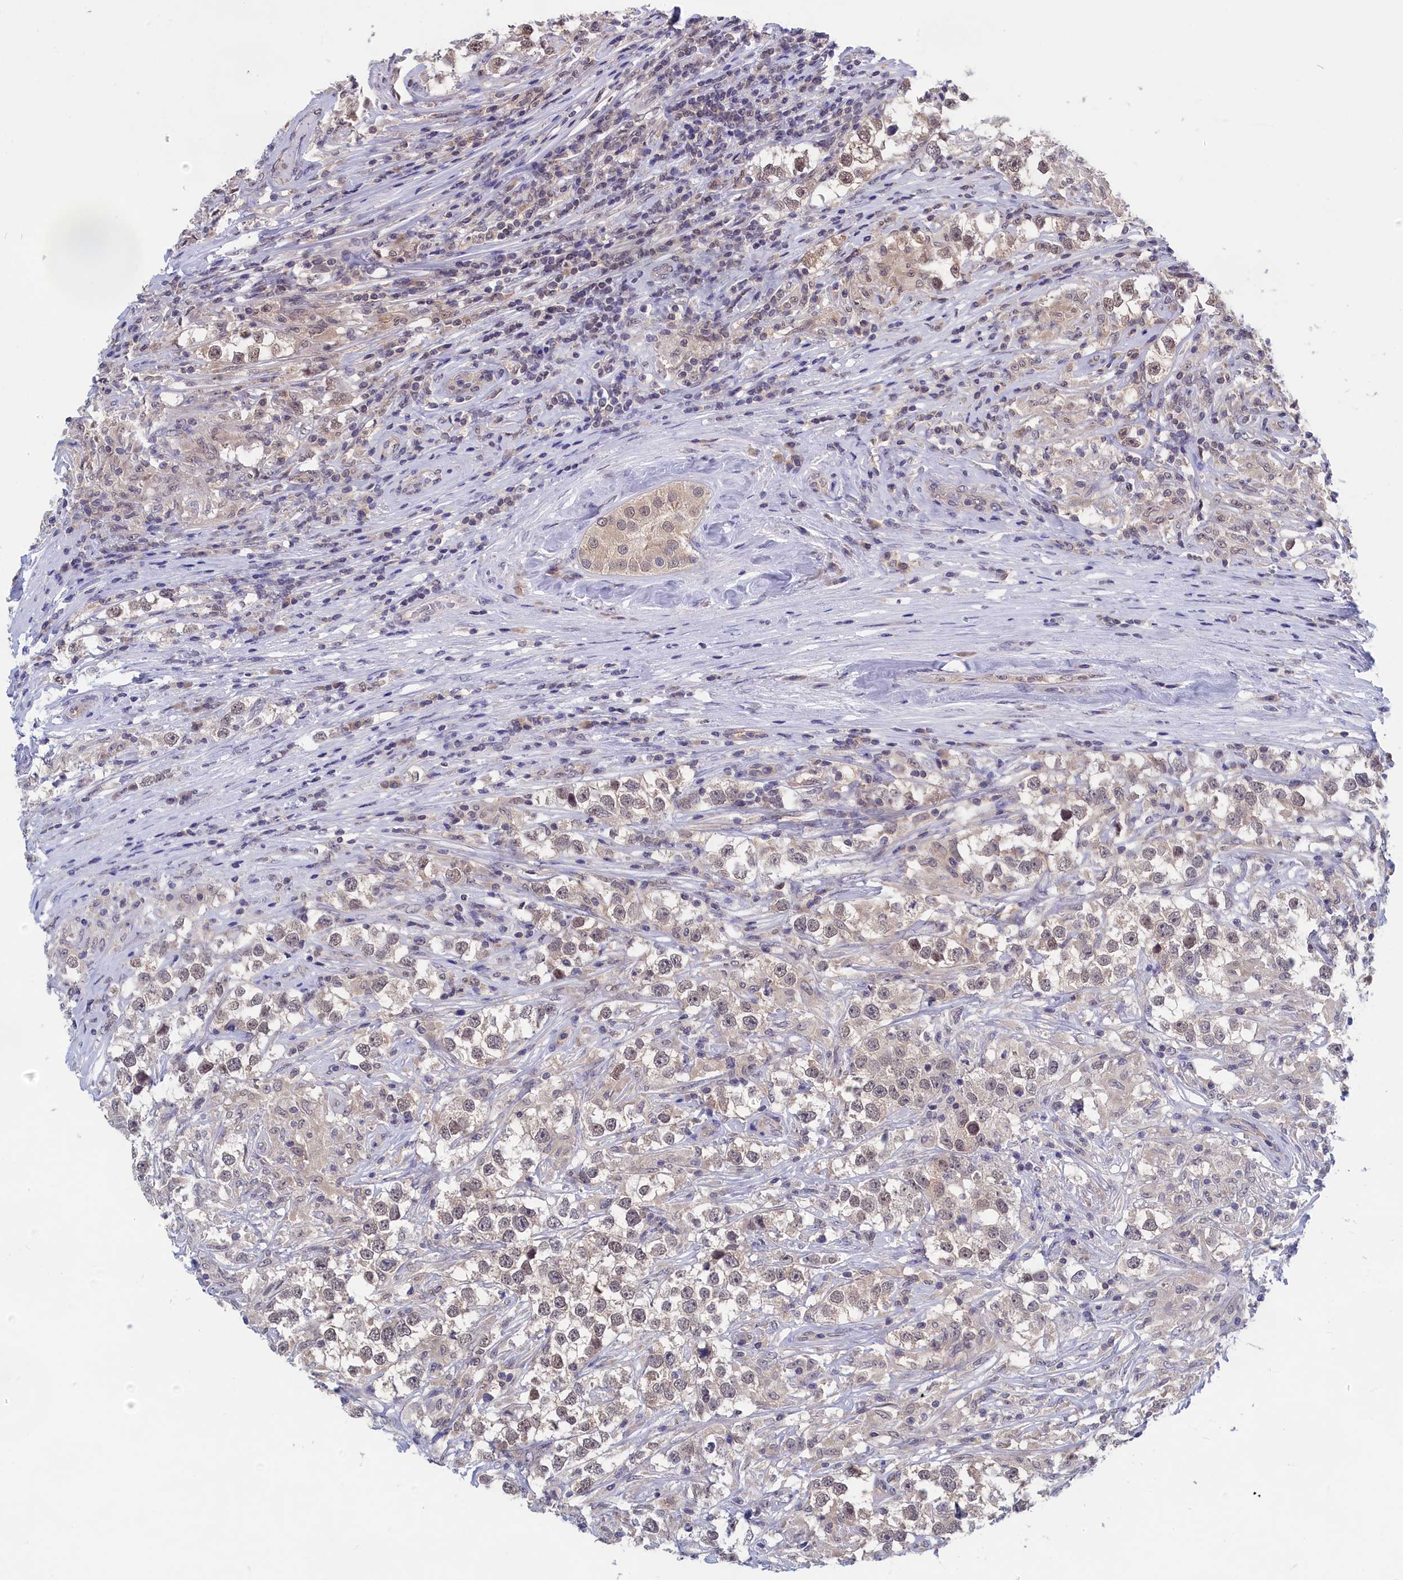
{"staining": {"intensity": "weak", "quantity": "25%-75%", "location": "nuclear"}, "tissue": "testis cancer", "cell_type": "Tumor cells", "image_type": "cancer", "snomed": [{"axis": "morphology", "description": "Seminoma, NOS"}, {"axis": "topography", "description": "Testis"}], "caption": "IHC (DAB) staining of human testis seminoma exhibits weak nuclear protein expression in about 25%-75% of tumor cells.", "gene": "PGP", "patient": {"sex": "male", "age": 46}}